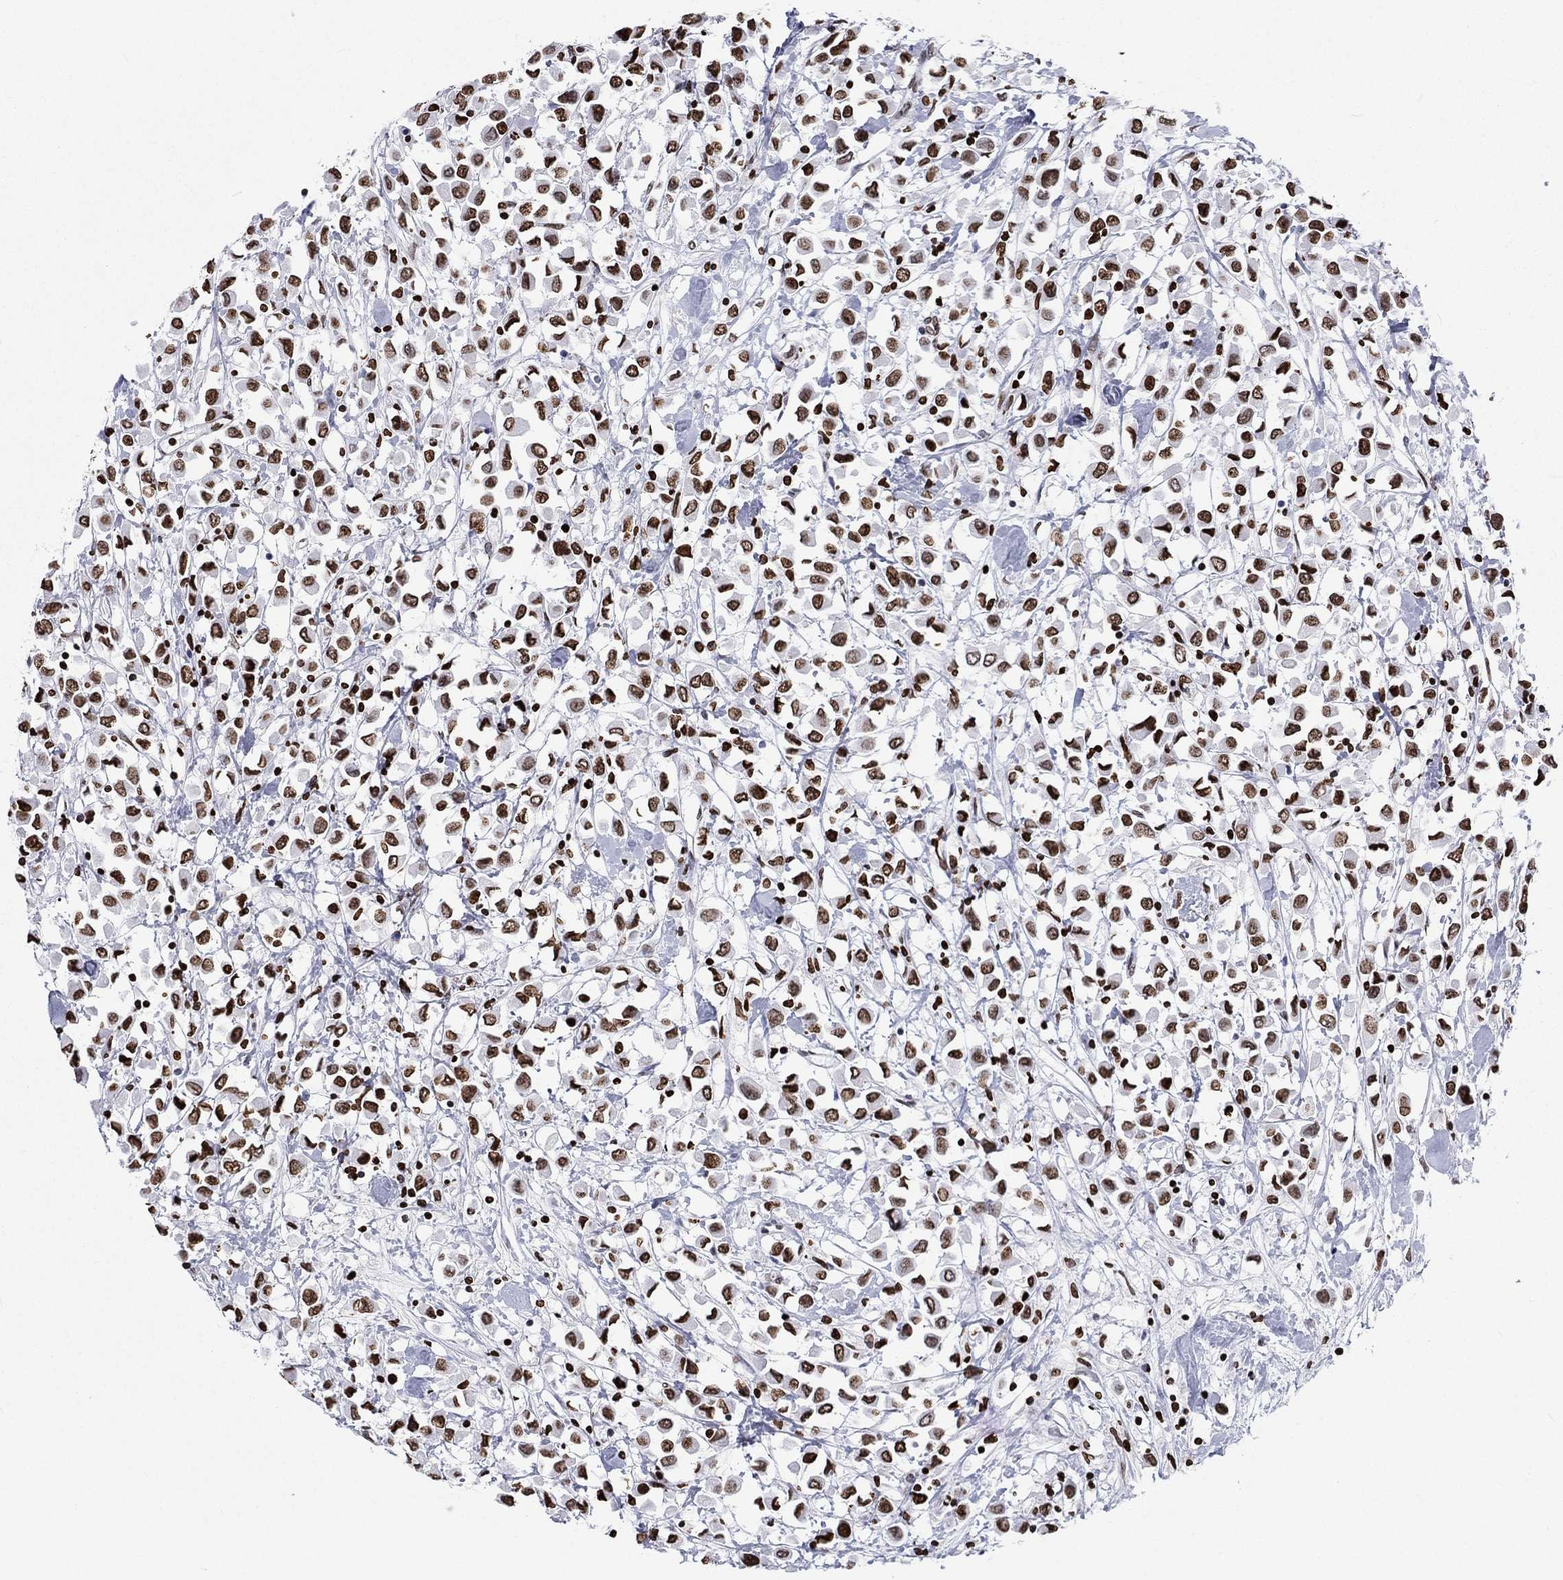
{"staining": {"intensity": "strong", "quantity": ">75%", "location": "nuclear"}, "tissue": "breast cancer", "cell_type": "Tumor cells", "image_type": "cancer", "snomed": [{"axis": "morphology", "description": "Duct carcinoma"}, {"axis": "topography", "description": "Breast"}], "caption": "Strong nuclear expression for a protein is appreciated in approximately >75% of tumor cells of breast cancer using immunohistochemistry (IHC).", "gene": "H1-5", "patient": {"sex": "female", "age": 61}}